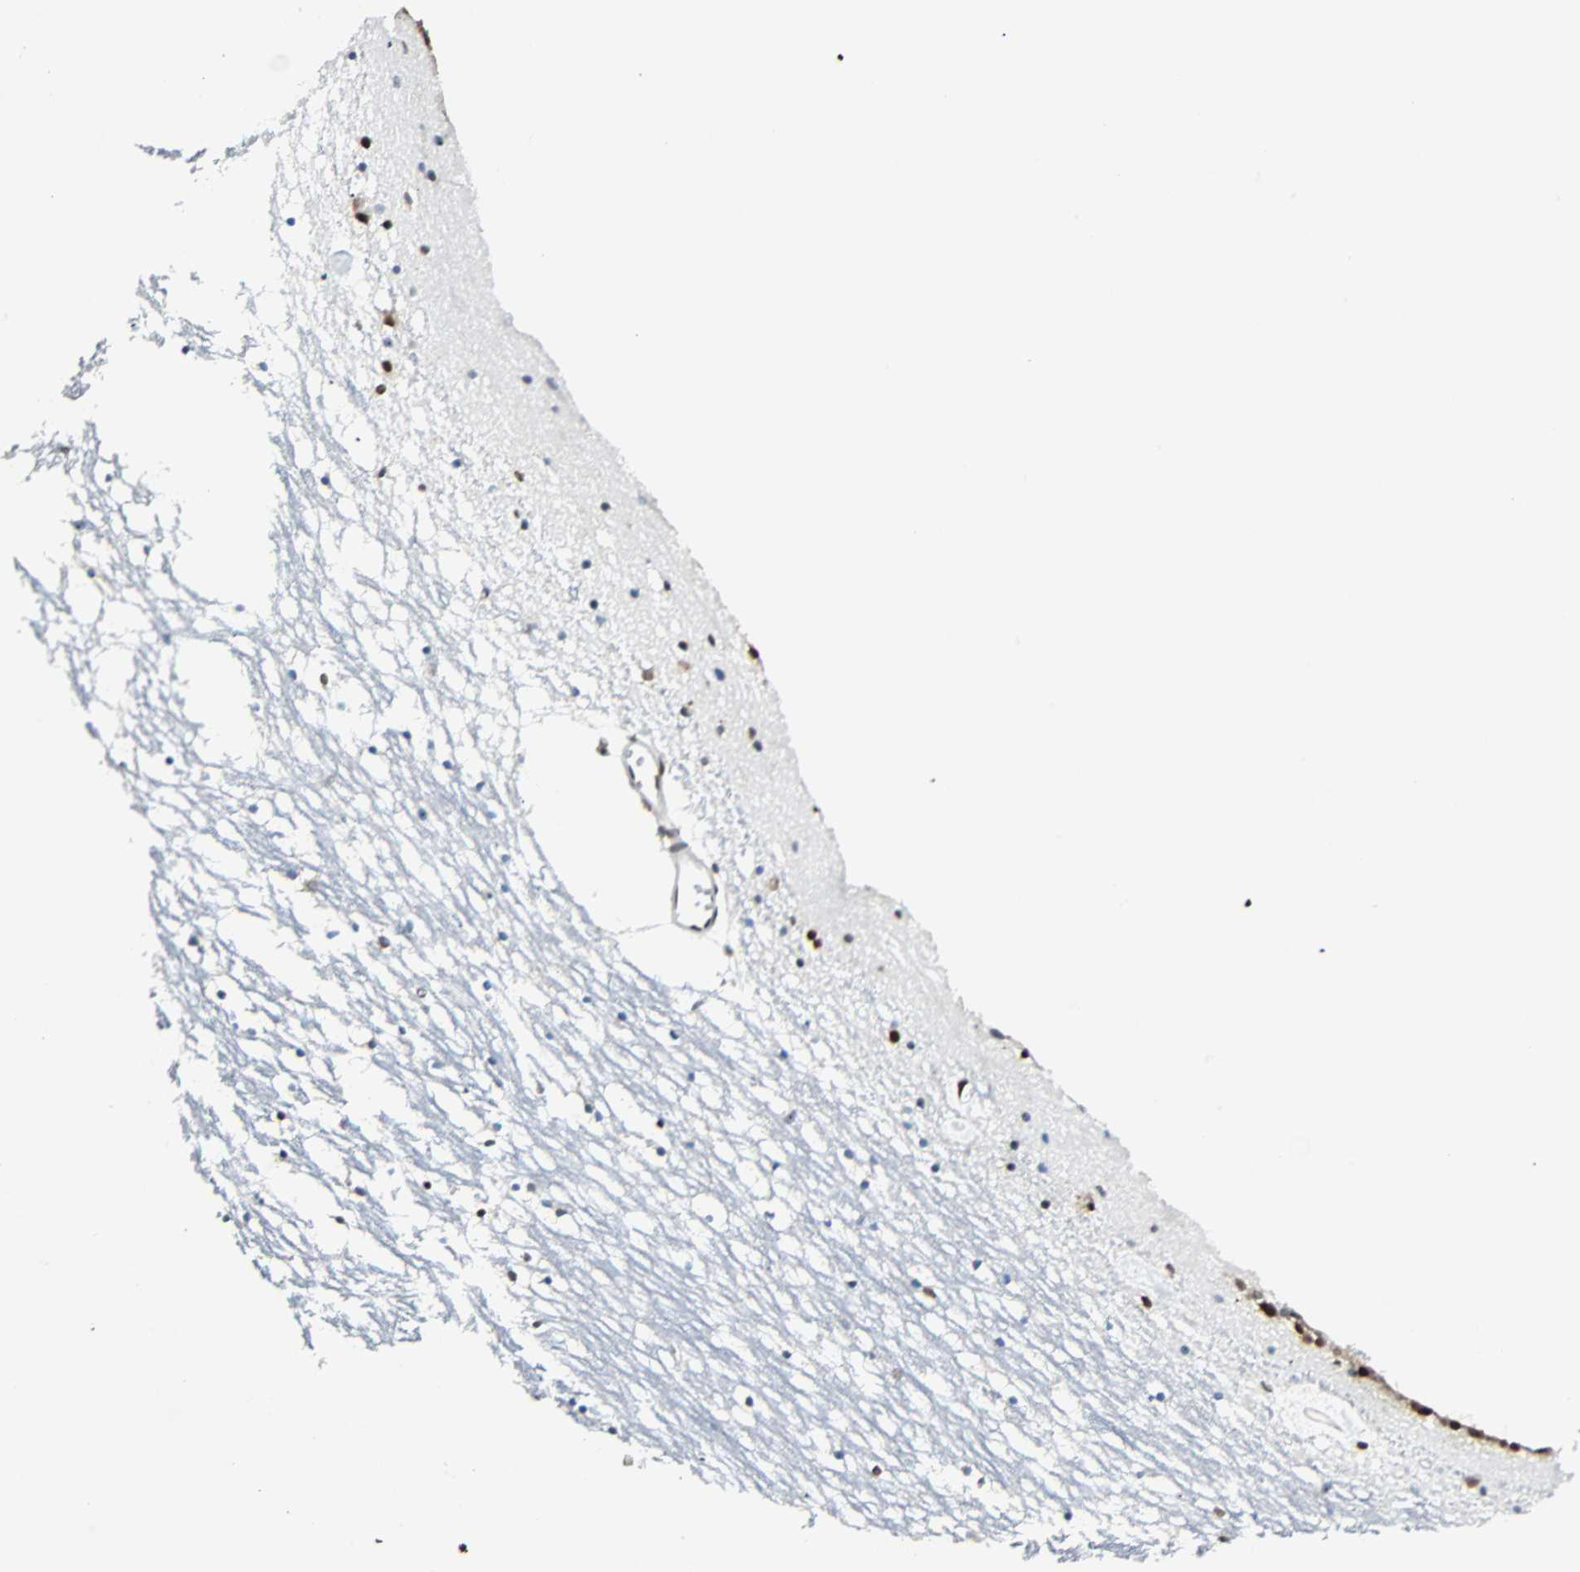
{"staining": {"intensity": "strong", "quantity": "<25%", "location": "nuclear"}, "tissue": "caudate", "cell_type": "Glial cells", "image_type": "normal", "snomed": [{"axis": "morphology", "description": "Normal tissue, NOS"}, {"axis": "topography", "description": "Lateral ventricle wall"}], "caption": "High-magnification brightfield microscopy of unremarkable caudate stained with DAB (brown) and counterstained with hematoxylin (blue). glial cells exhibit strong nuclear staining is seen in about<25% of cells.", "gene": "NELFE", "patient": {"sex": "male", "age": 45}}